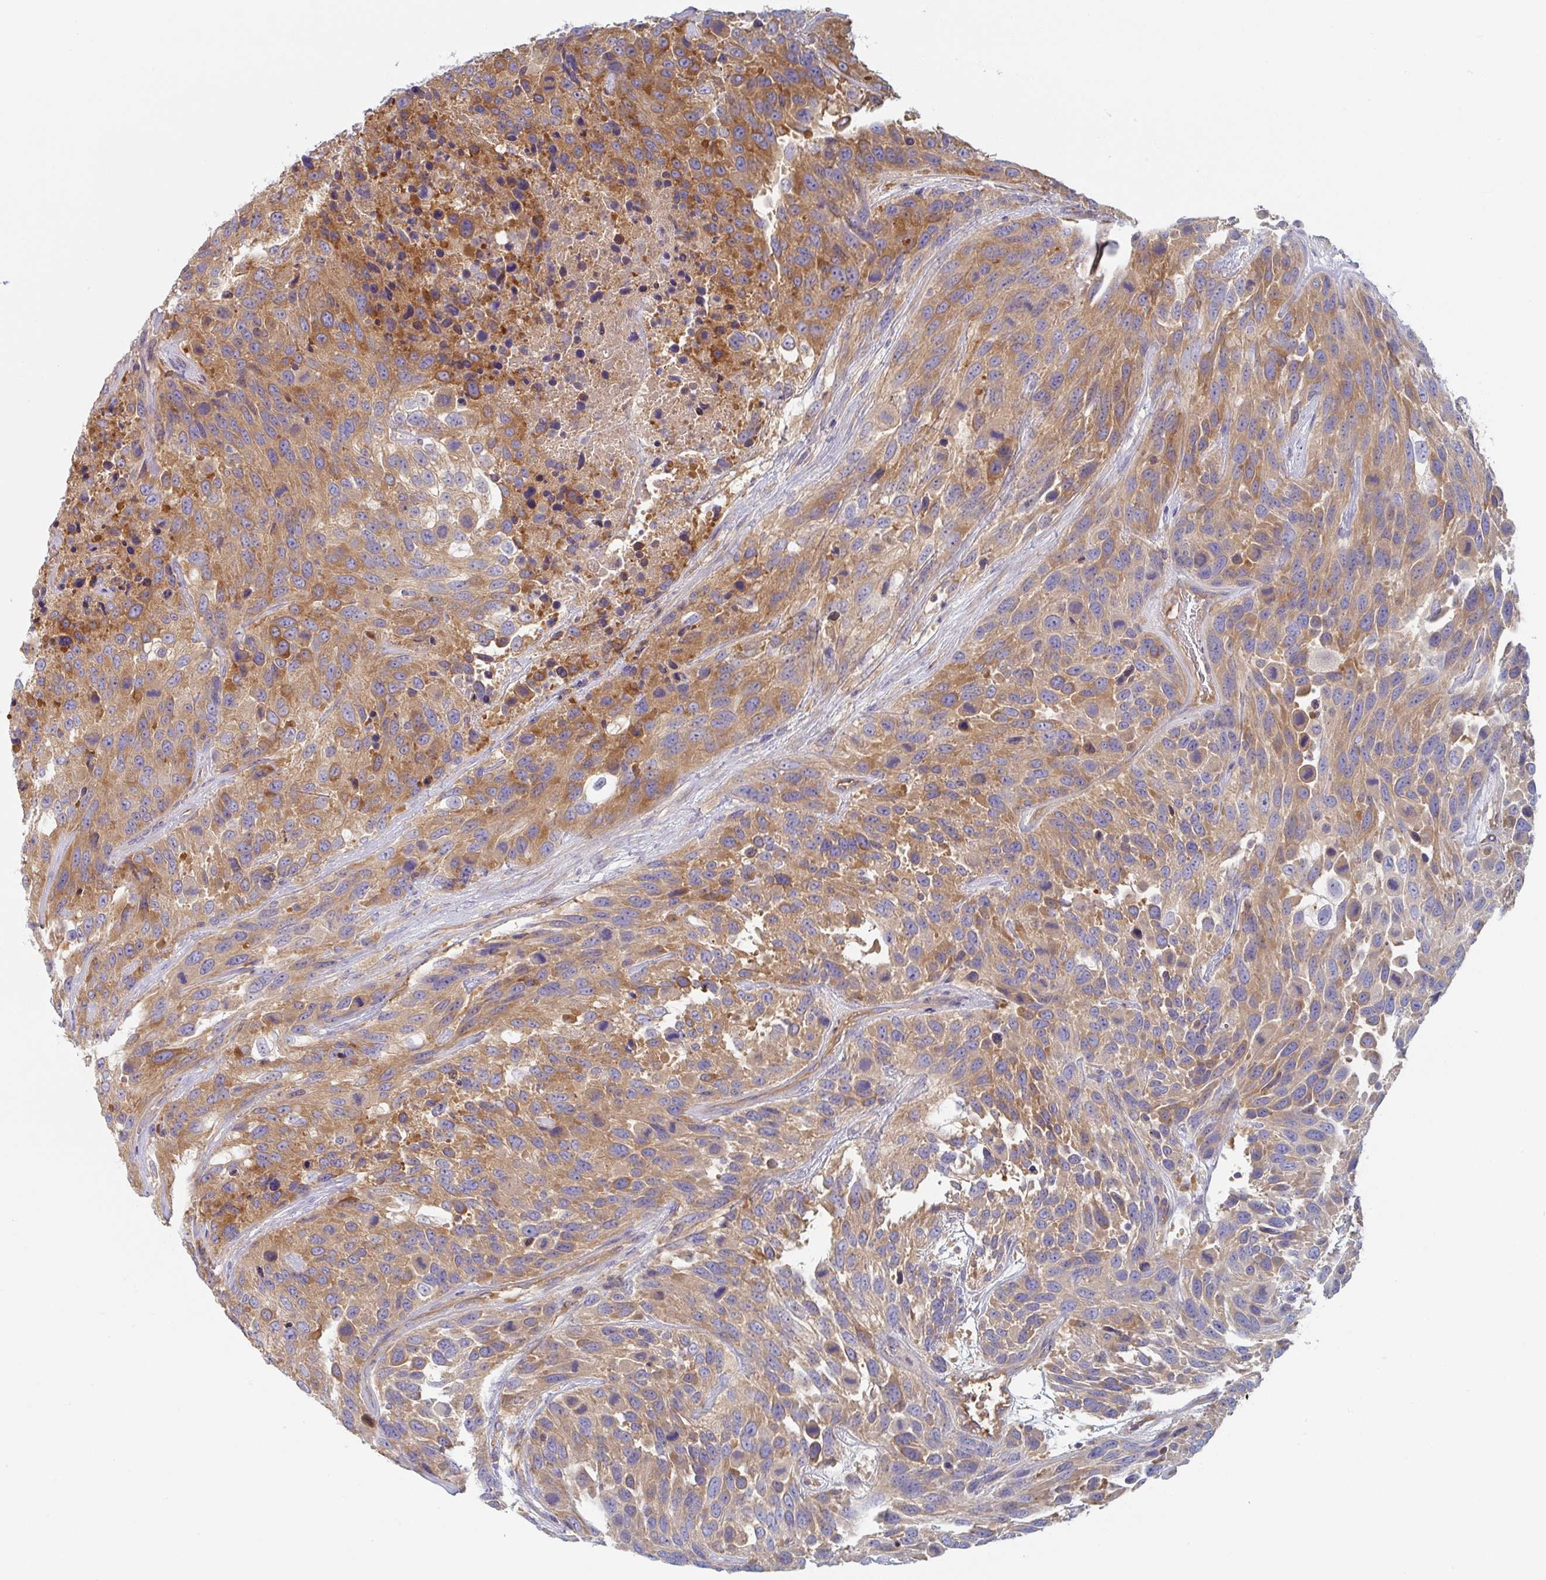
{"staining": {"intensity": "moderate", "quantity": ">75%", "location": "cytoplasmic/membranous"}, "tissue": "urothelial cancer", "cell_type": "Tumor cells", "image_type": "cancer", "snomed": [{"axis": "morphology", "description": "Urothelial carcinoma, High grade"}, {"axis": "topography", "description": "Urinary bladder"}], "caption": "A medium amount of moderate cytoplasmic/membranous staining is appreciated in approximately >75% of tumor cells in urothelial cancer tissue.", "gene": "AMPD2", "patient": {"sex": "female", "age": 70}}